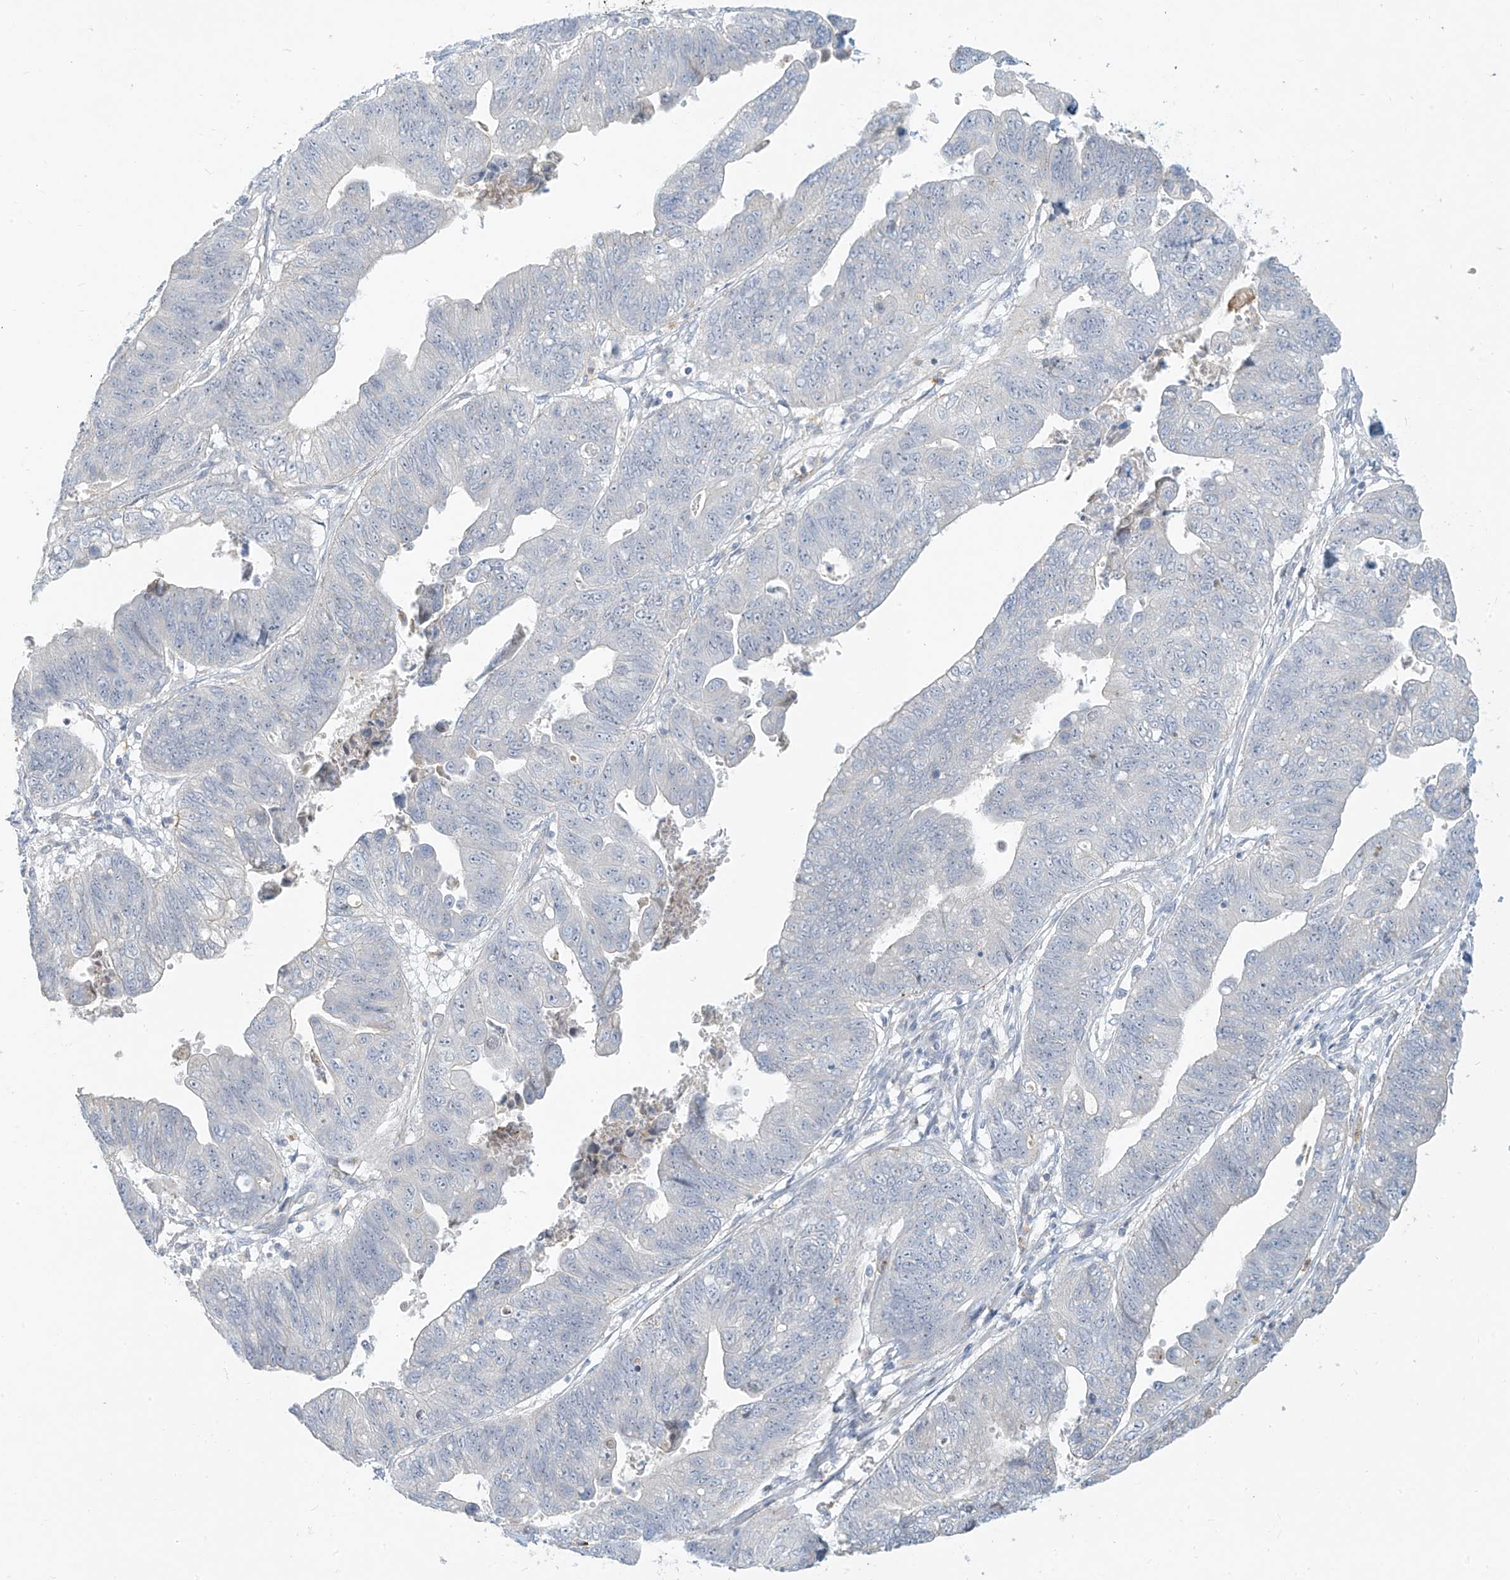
{"staining": {"intensity": "negative", "quantity": "none", "location": "none"}, "tissue": "stomach cancer", "cell_type": "Tumor cells", "image_type": "cancer", "snomed": [{"axis": "morphology", "description": "Adenocarcinoma, NOS"}, {"axis": "topography", "description": "Stomach"}], "caption": "DAB immunohistochemical staining of human stomach cancer exhibits no significant positivity in tumor cells.", "gene": "C2orf42", "patient": {"sex": "male", "age": 59}}